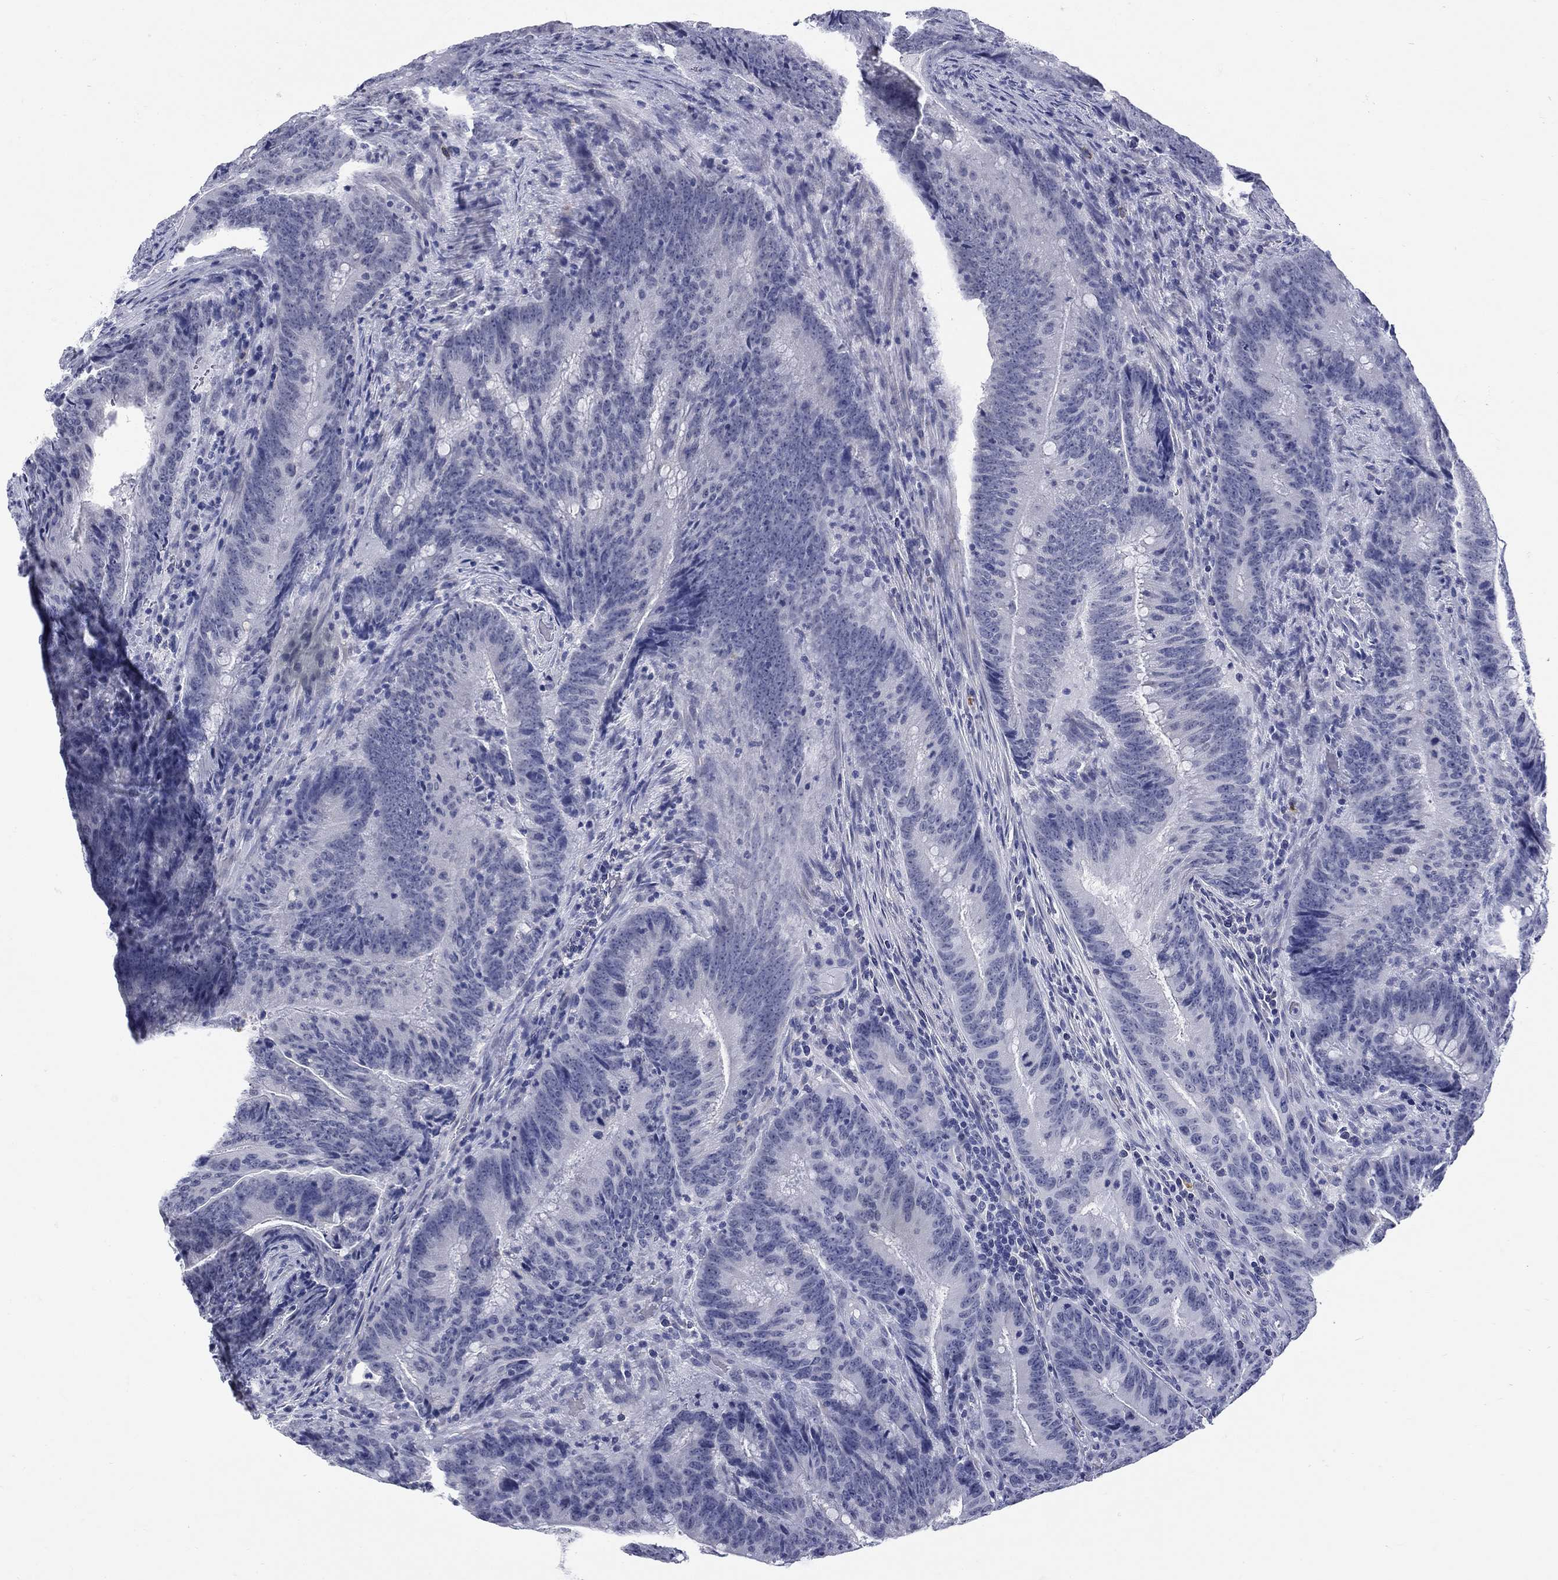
{"staining": {"intensity": "negative", "quantity": "none", "location": "none"}, "tissue": "colorectal cancer", "cell_type": "Tumor cells", "image_type": "cancer", "snomed": [{"axis": "morphology", "description": "Adenocarcinoma, NOS"}, {"axis": "topography", "description": "Colon"}], "caption": "Immunohistochemistry histopathology image of colorectal adenocarcinoma stained for a protein (brown), which demonstrates no staining in tumor cells. (IHC, brightfield microscopy, high magnification).", "gene": "ECEL1", "patient": {"sex": "female", "age": 87}}